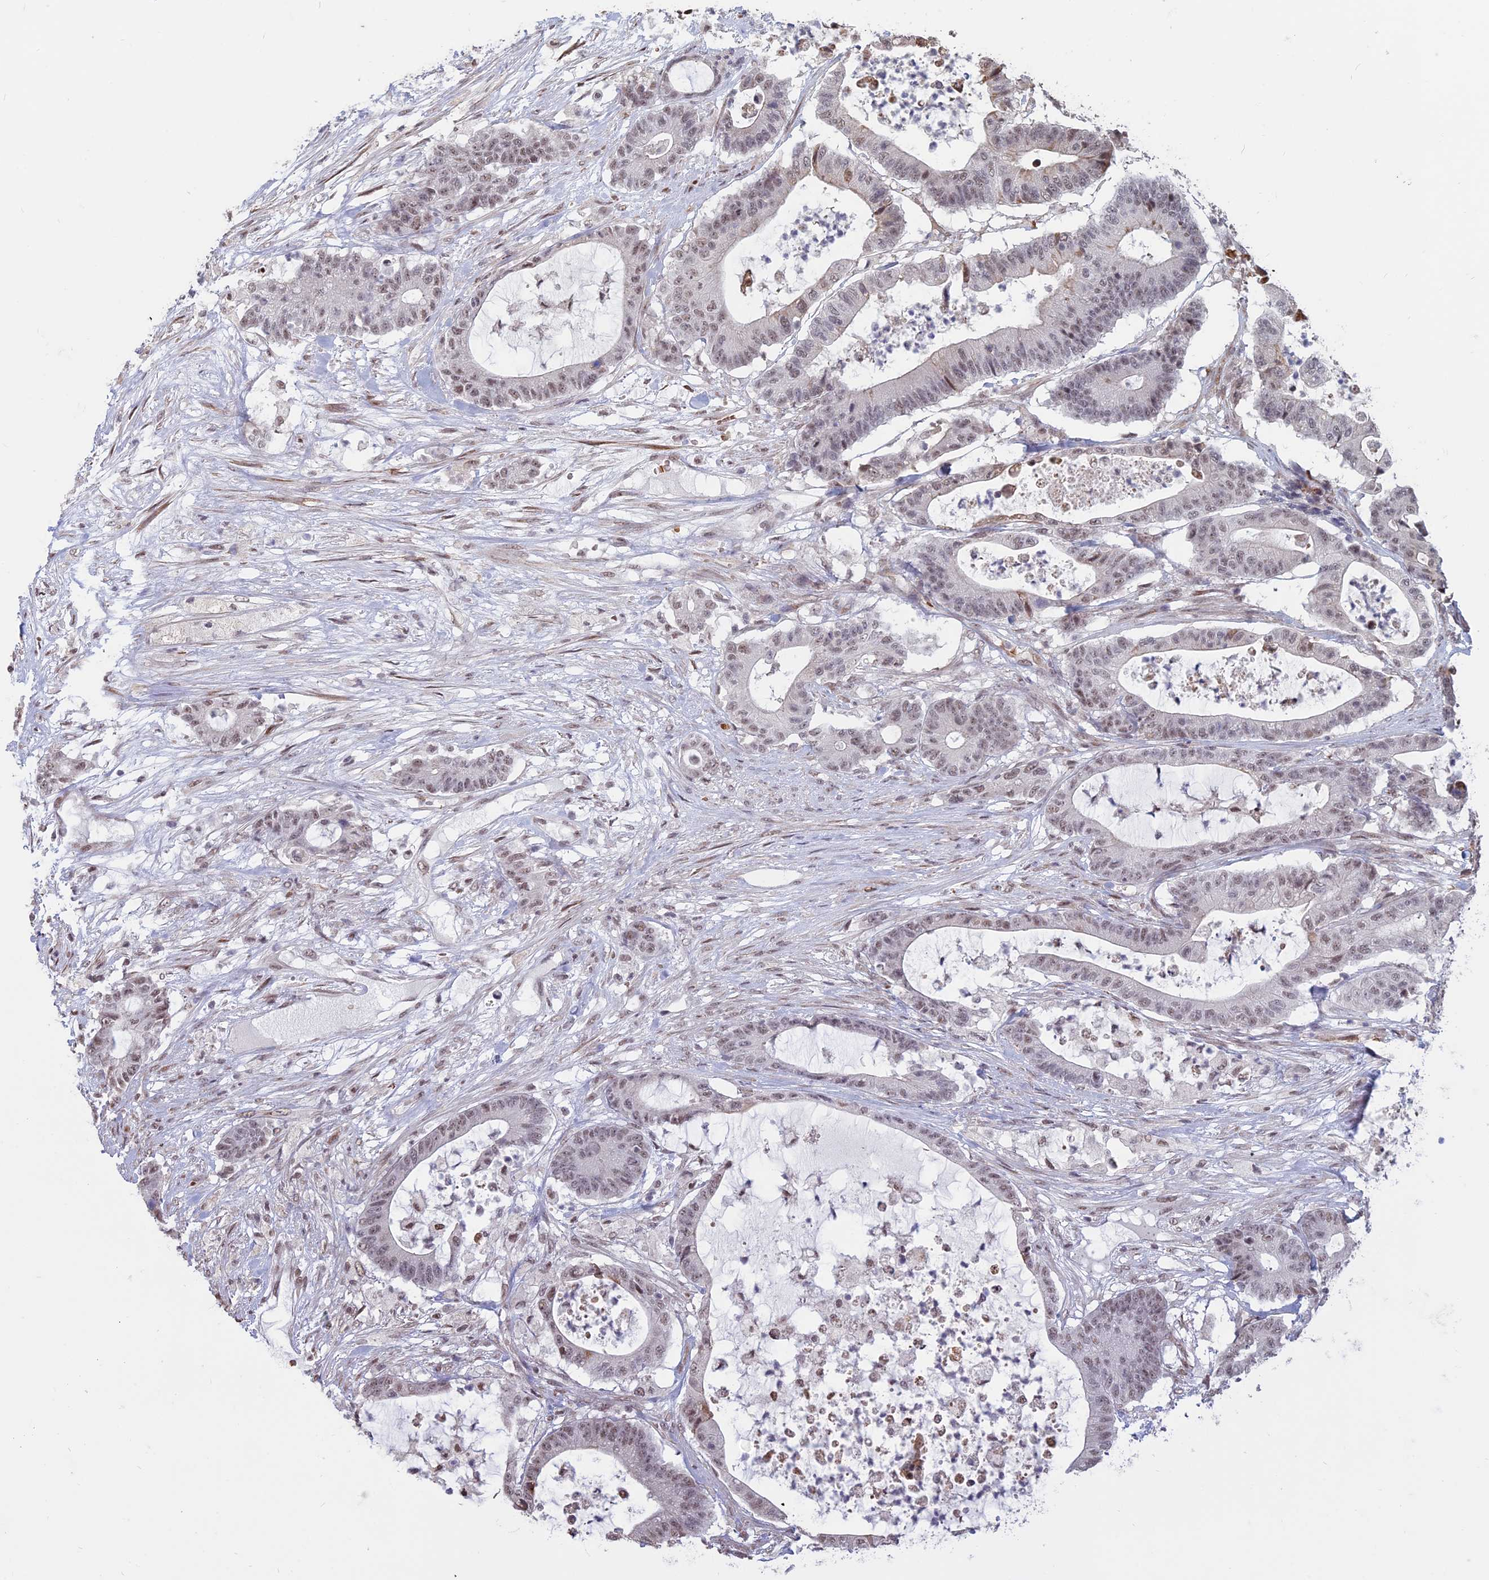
{"staining": {"intensity": "weak", "quantity": ">75%", "location": "nuclear"}, "tissue": "colorectal cancer", "cell_type": "Tumor cells", "image_type": "cancer", "snomed": [{"axis": "morphology", "description": "Adenocarcinoma, NOS"}, {"axis": "topography", "description": "Colon"}], "caption": "An image of colorectal adenocarcinoma stained for a protein exhibits weak nuclear brown staining in tumor cells.", "gene": "MFAP1", "patient": {"sex": "female", "age": 84}}